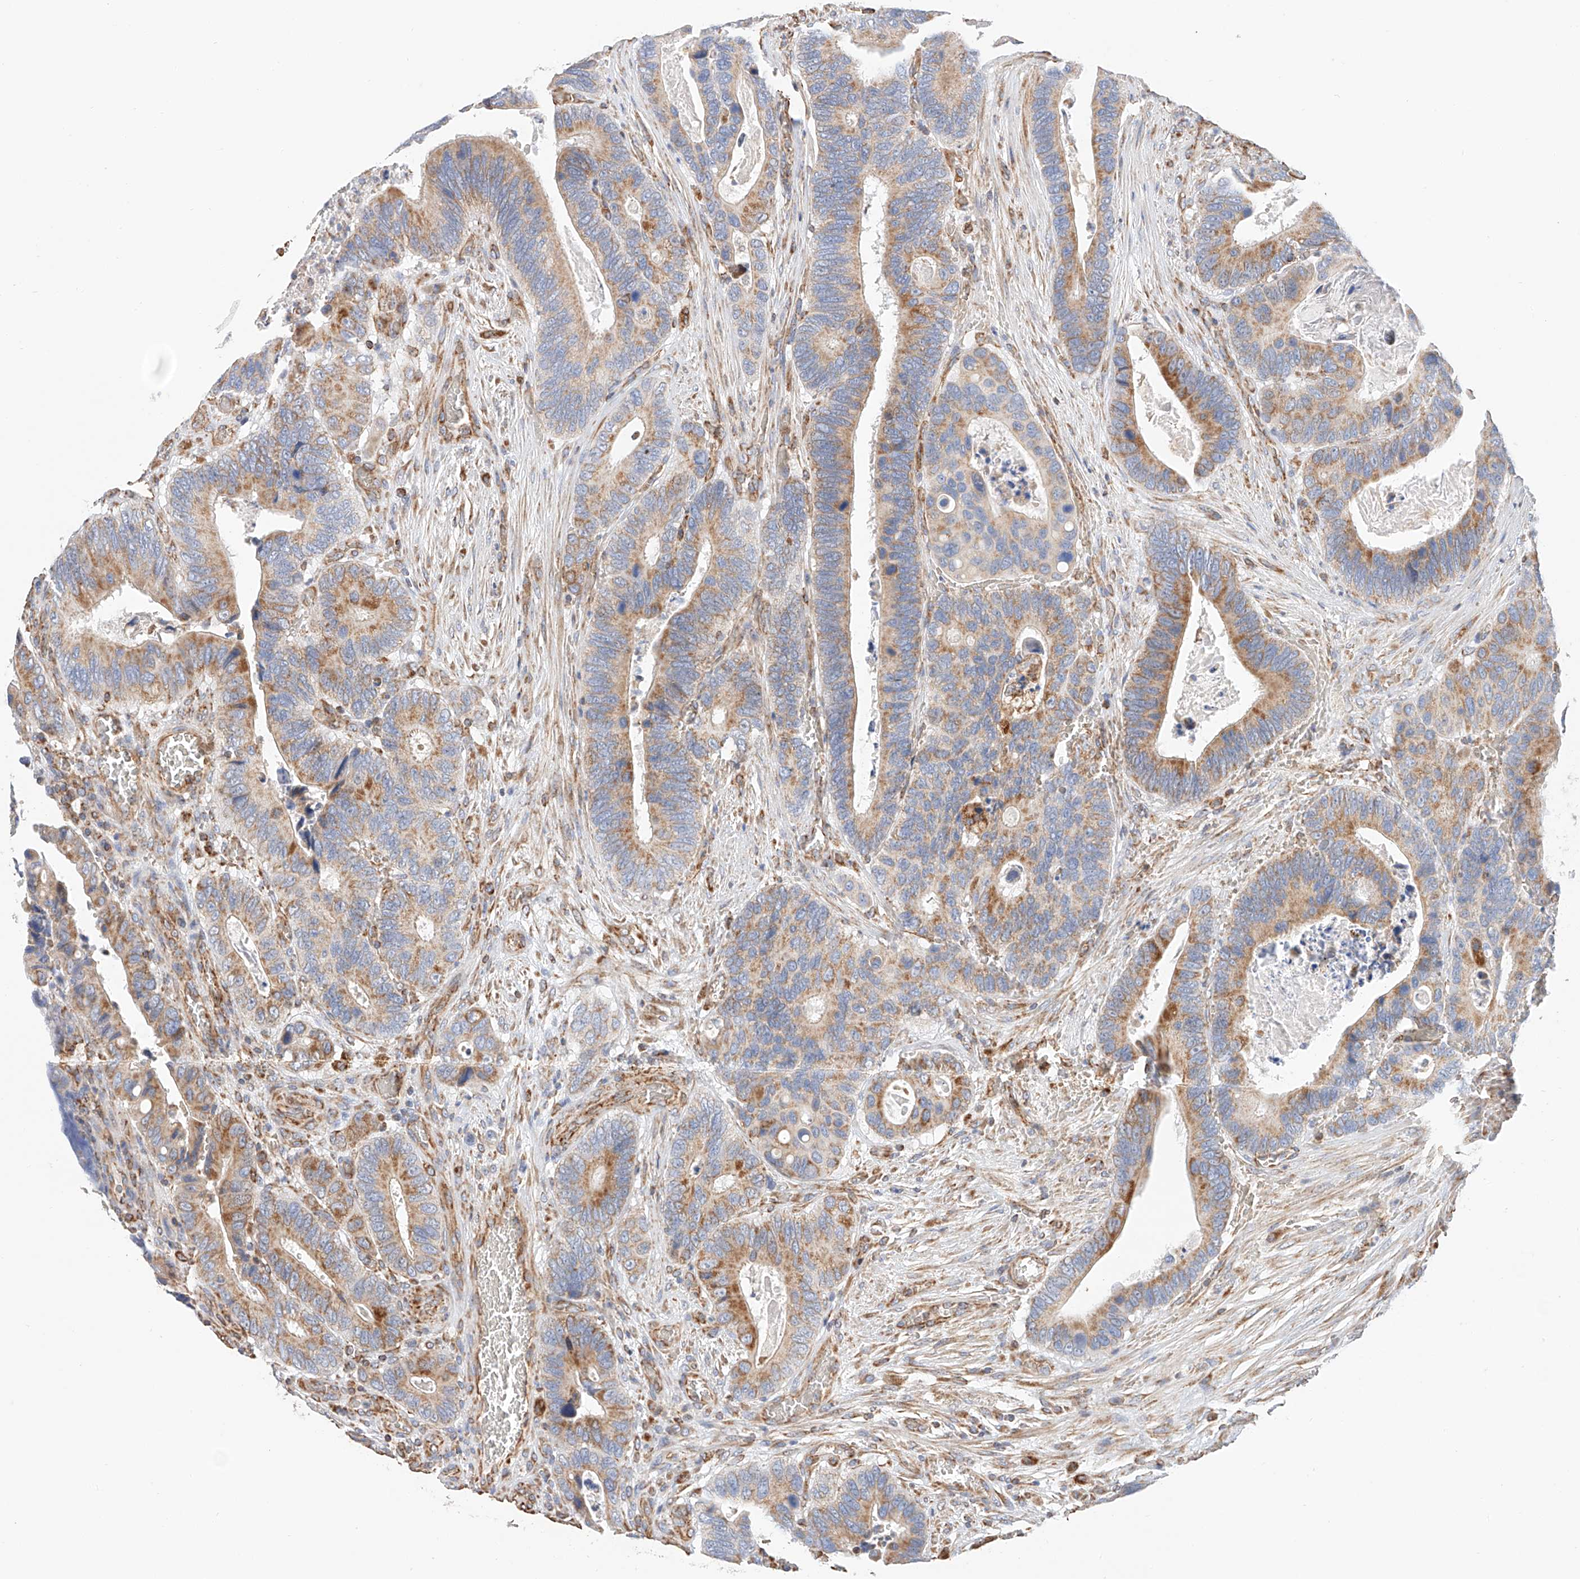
{"staining": {"intensity": "moderate", "quantity": "25%-75%", "location": "cytoplasmic/membranous"}, "tissue": "colorectal cancer", "cell_type": "Tumor cells", "image_type": "cancer", "snomed": [{"axis": "morphology", "description": "Adenocarcinoma, NOS"}, {"axis": "topography", "description": "Colon"}], "caption": "This image displays IHC staining of human colorectal adenocarcinoma, with medium moderate cytoplasmic/membranous positivity in about 25%-75% of tumor cells.", "gene": "NDUFV3", "patient": {"sex": "male", "age": 72}}